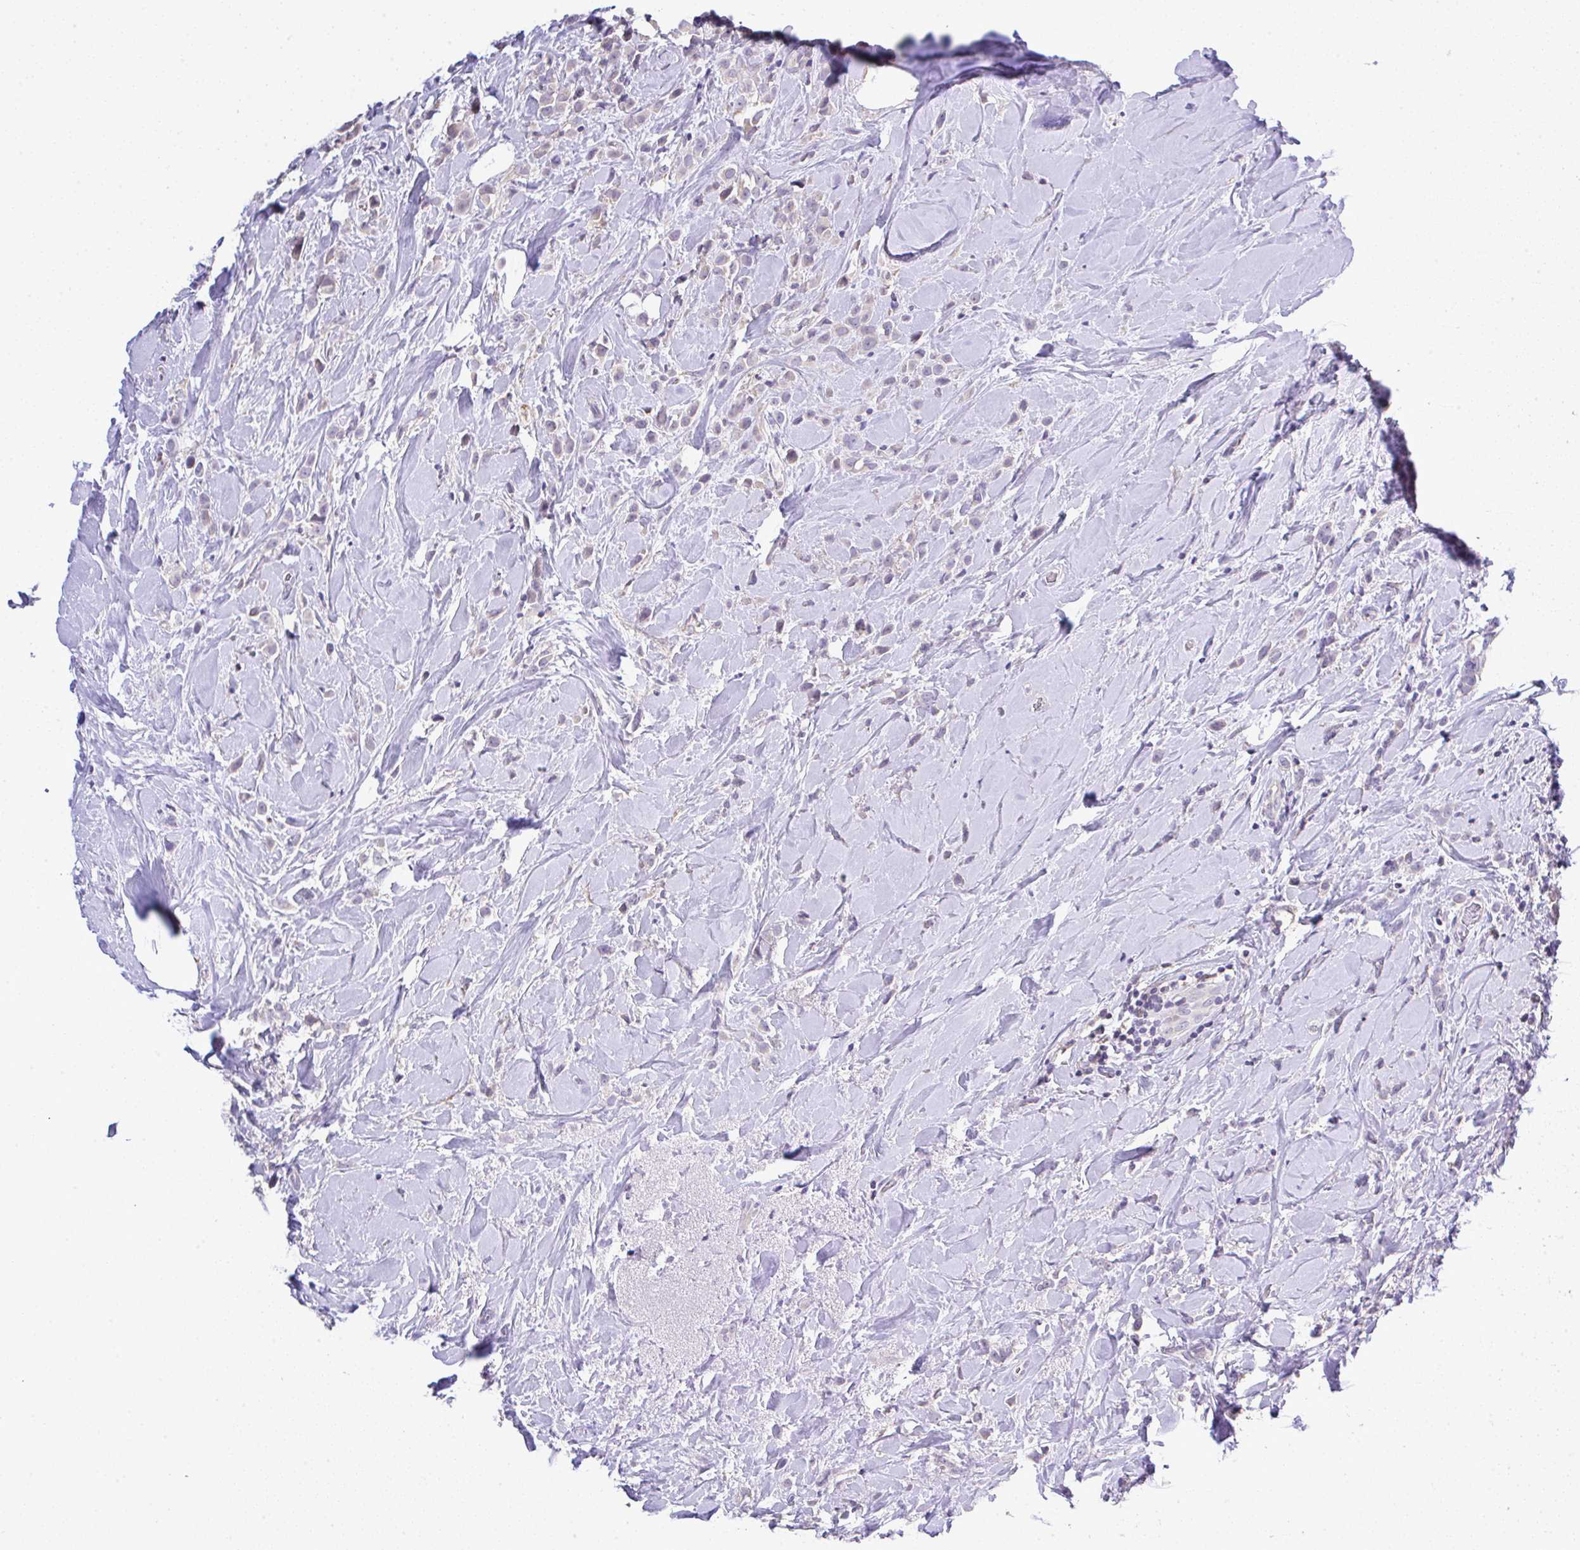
{"staining": {"intensity": "negative", "quantity": "none", "location": "none"}, "tissue": "breast cancer", "cell_type": "Tumor cells", "image_type": "cancer", "snomed": [{"axis": "morphology", "description": "Duct carcinoma"}, {"axis": "topography", "description": "Breast"}], "caption": "IHC of human breast cancer (invasive ductal carcinoma) reveals no staining in tumor cells.", "gene": "CTU1", "patient": {"sex": "female", "age": 80}}